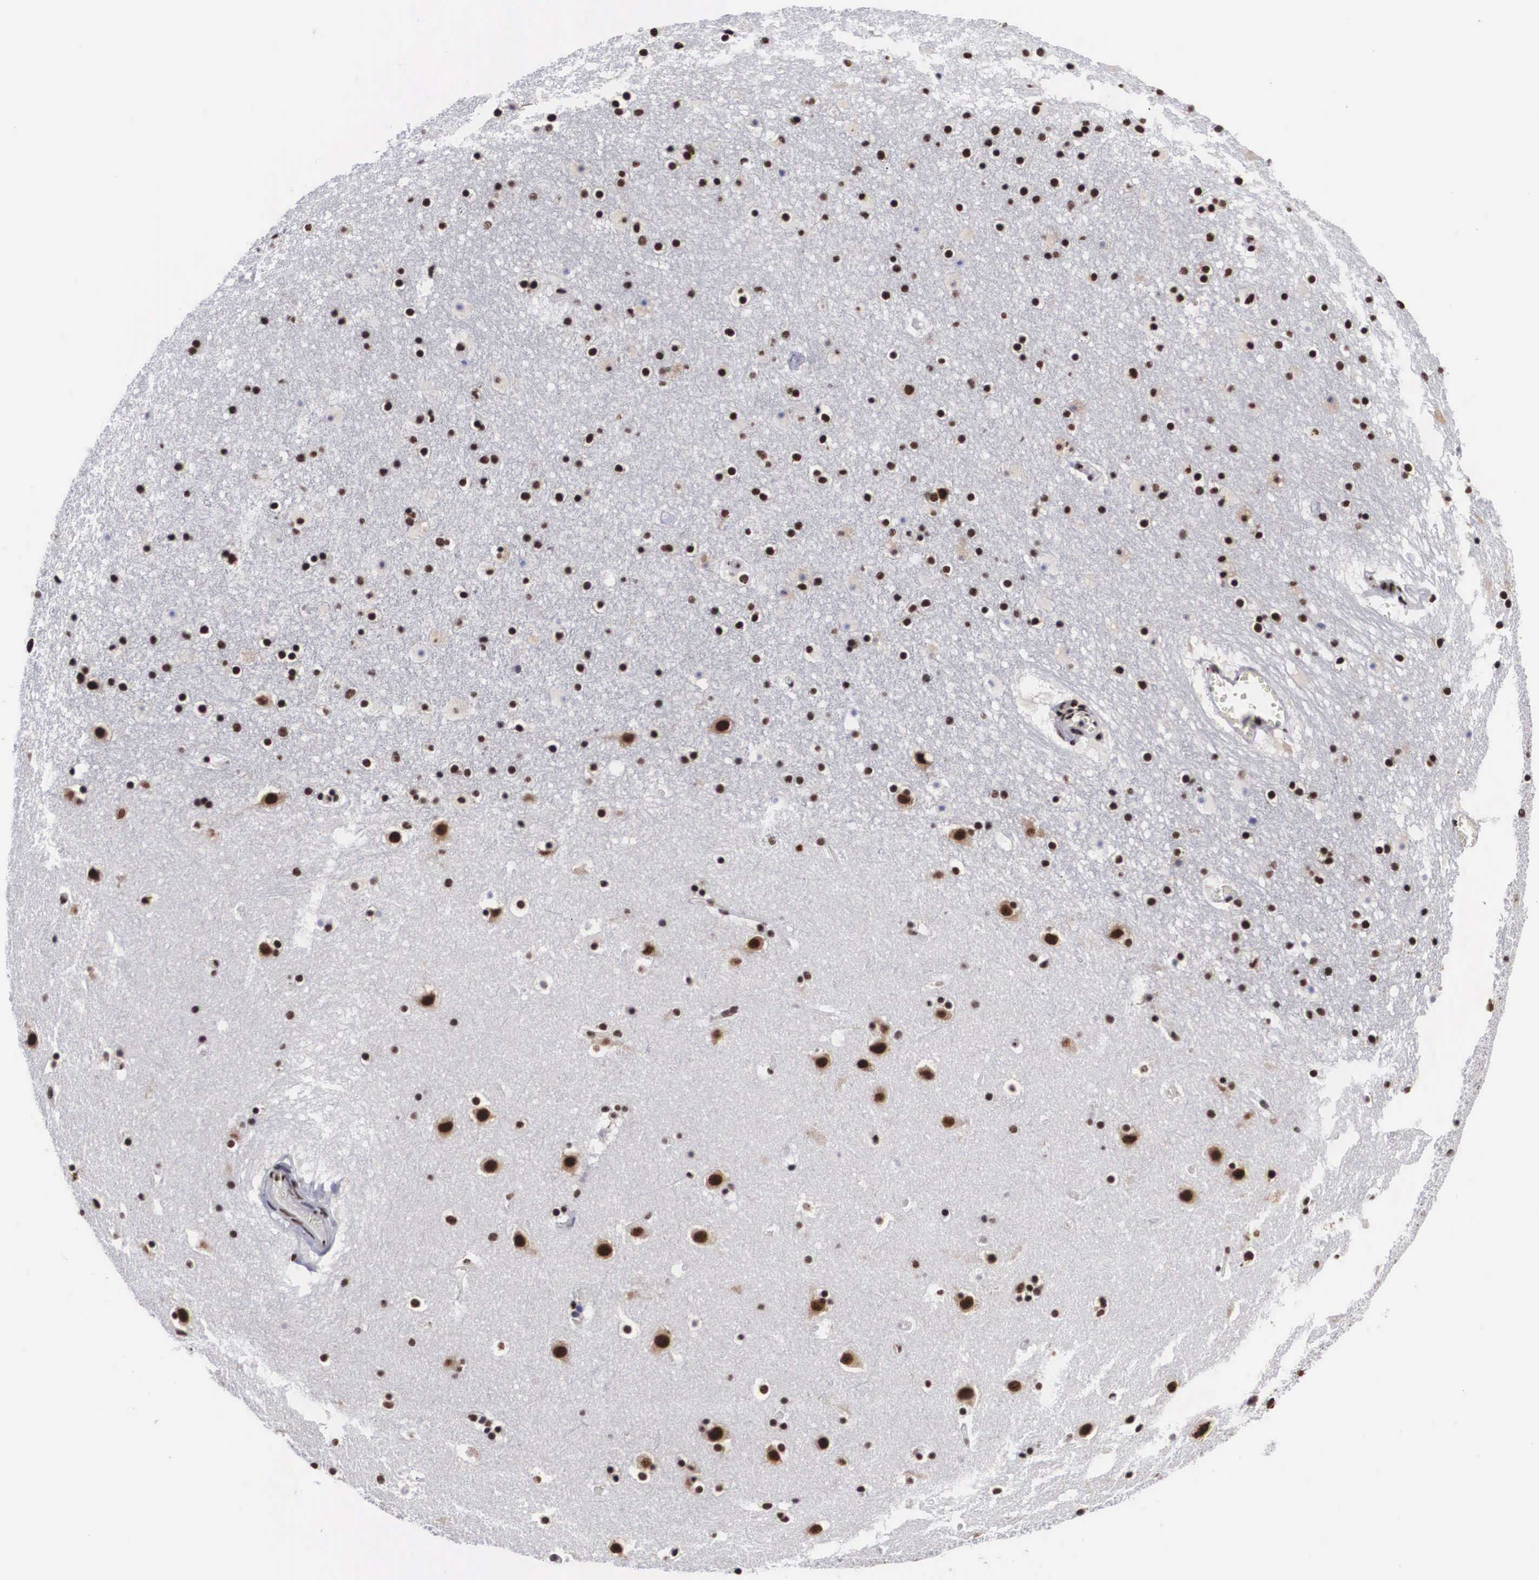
{"staining": {"intensity": "strong", "quantity": ">75%", "location": "nuclear"}, "tissue": "caudate", "cell_type": "Glial cells", "image_type": "normal", "snomed": [{"axis": "morphology", "description": "Normal tissue, NOS"}, {"axis": "topography", "description": "Lateral ventricle wall"}], "caption": "Protein staining demonstrates strong nuclear expression in approximately >75% of glial cells in normal caudate. The staining was performed using DAB (3,3'-diaminobenzidine), with brown indicating positive protein expression. Nuclei are stained blue with hematoxylin.", "gene": "ACIN1", "patient": {"sex": "male", "age": 45}}